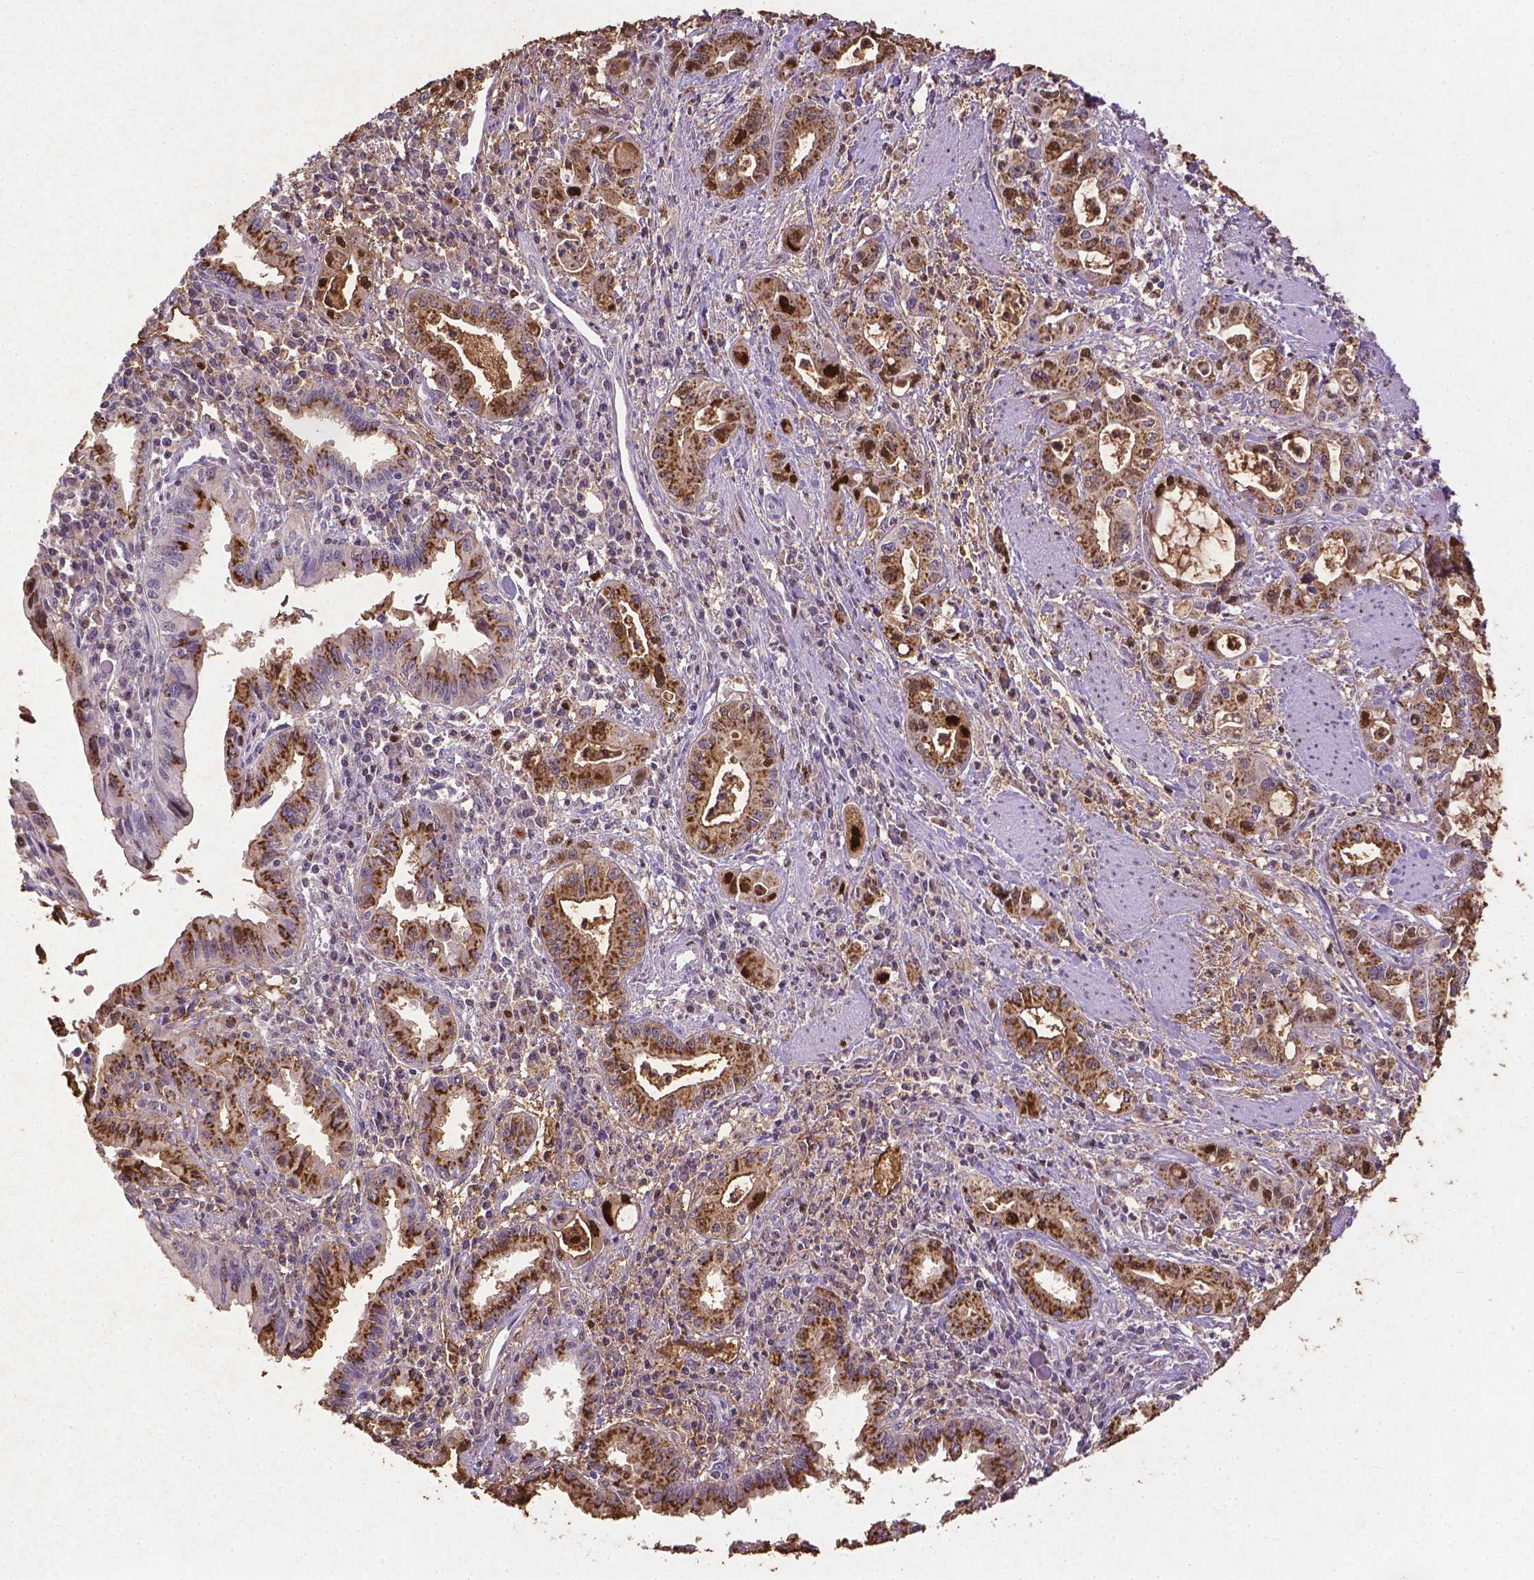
{"staining": {"intensity": "strong", "quantity": ">75%", "location": "cytoplasmic/membranous"}, "tissue": "pancreatic cancer", "cell_type": "Tumor cells", "image_type": "cancer", "snomed": [{"axis": "morphology", "description": "Adenocarcinoma, NOS"}, {"axis": "topography", "description": "Pancreas"}], "caption": "High-power microscopy captured an immunohistochemistry histopathology image of pancreatic adenocarcinoma, revealing strong cytoplasmic/membranous expression in about >75% of tumor cells.", "gene": "CDKN1A", "patient": {"sex": "male", "age": 72}}